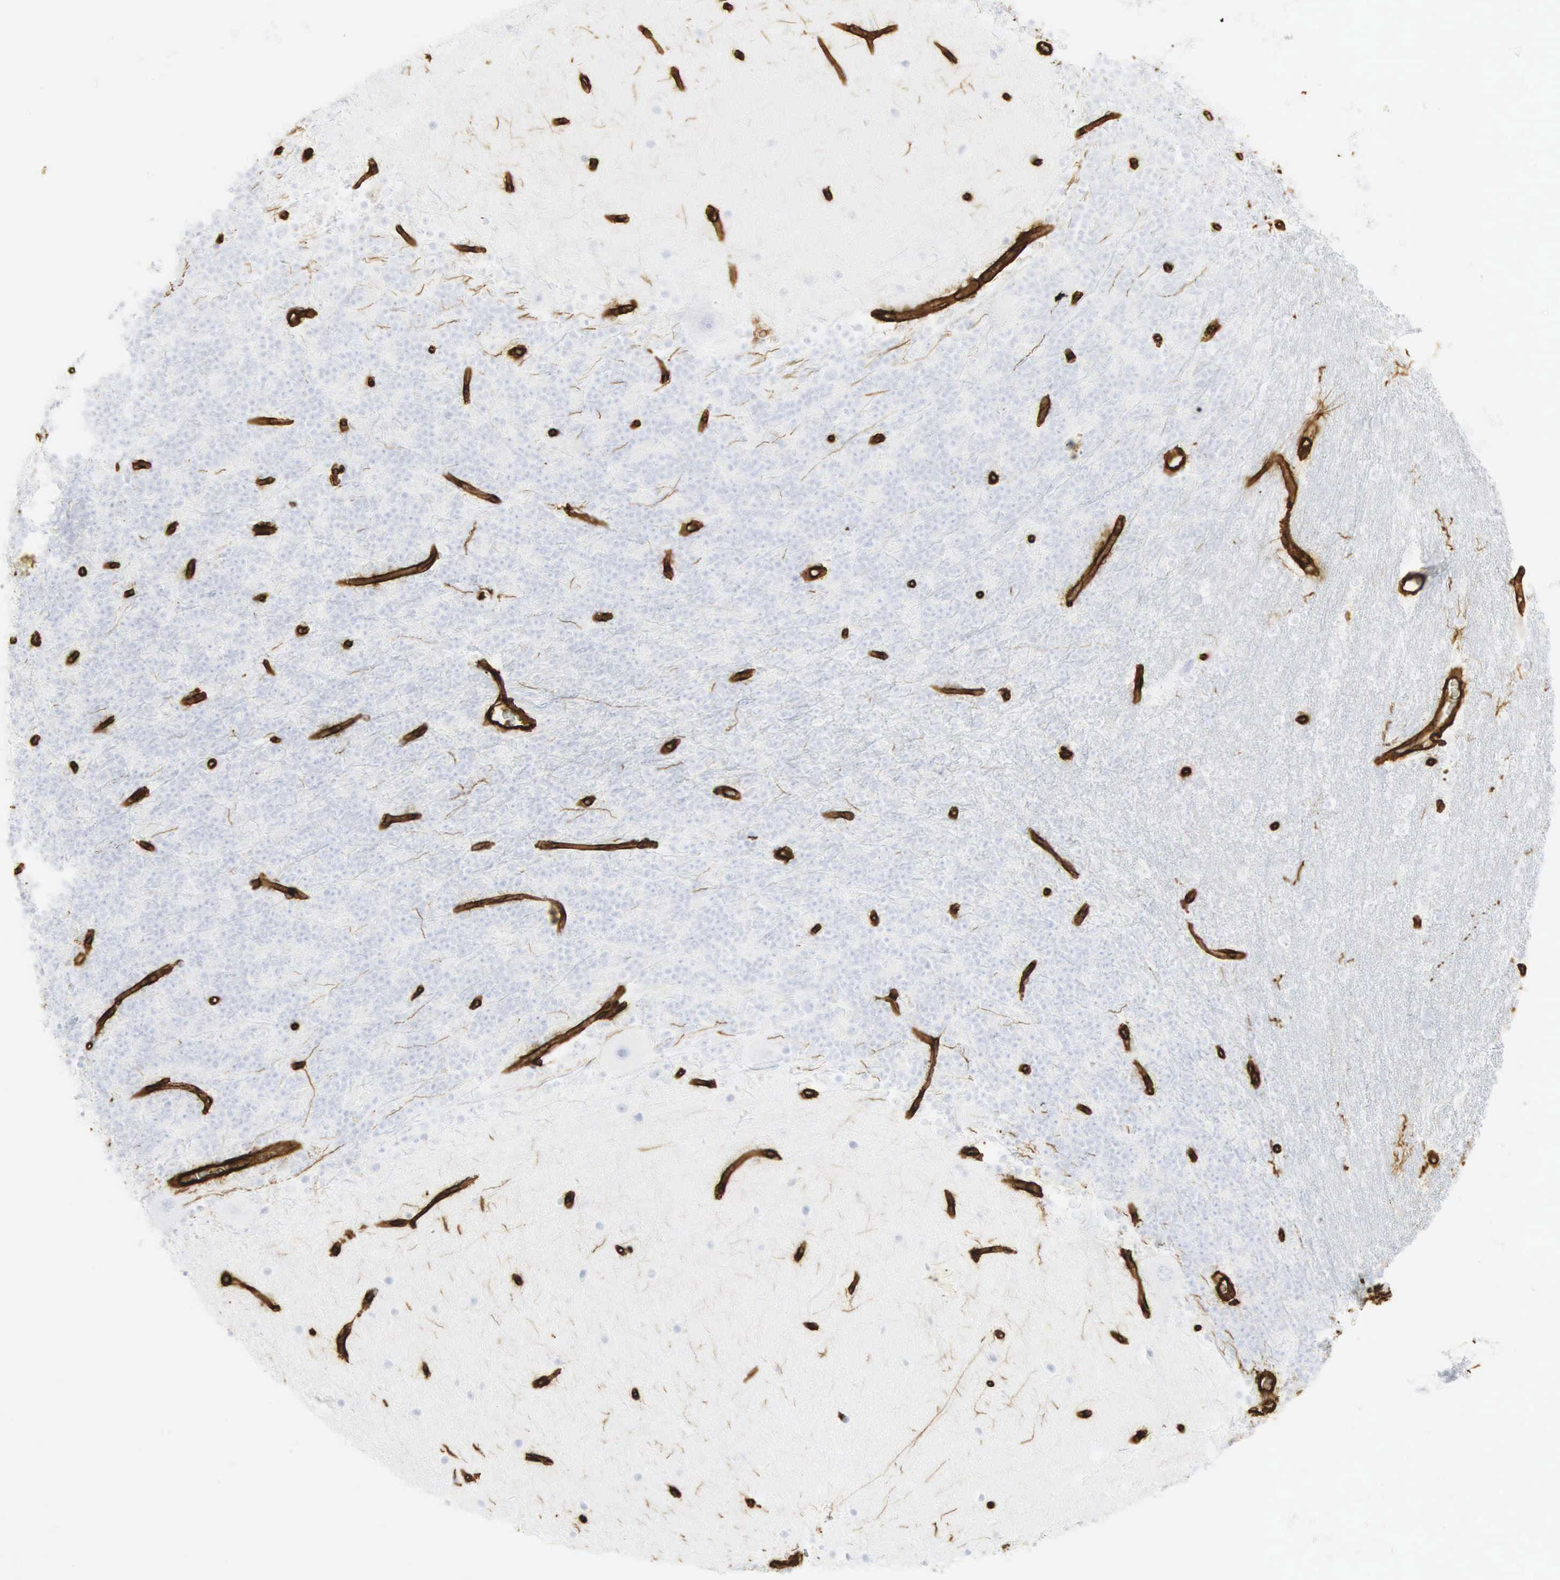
{"staining": {"intensity": "negative", "quantity": "none", "location": "none"}, "tissue": "cerebellum", "cell_type": "Cells in granular layer", "image_type": "normal", "snomed": [{"axis": "morphology", "description": "Normal tissue, NOS"}, {"axis": "topography", "description": "Cerebellum"}], "caption": "Immunohistochemistry of normal cerebellum shows no positivity in cells in granular layer. Nuclei are stained in blue.", "gene": "VIM", "patient": {"sex": "female", "age": 54}}